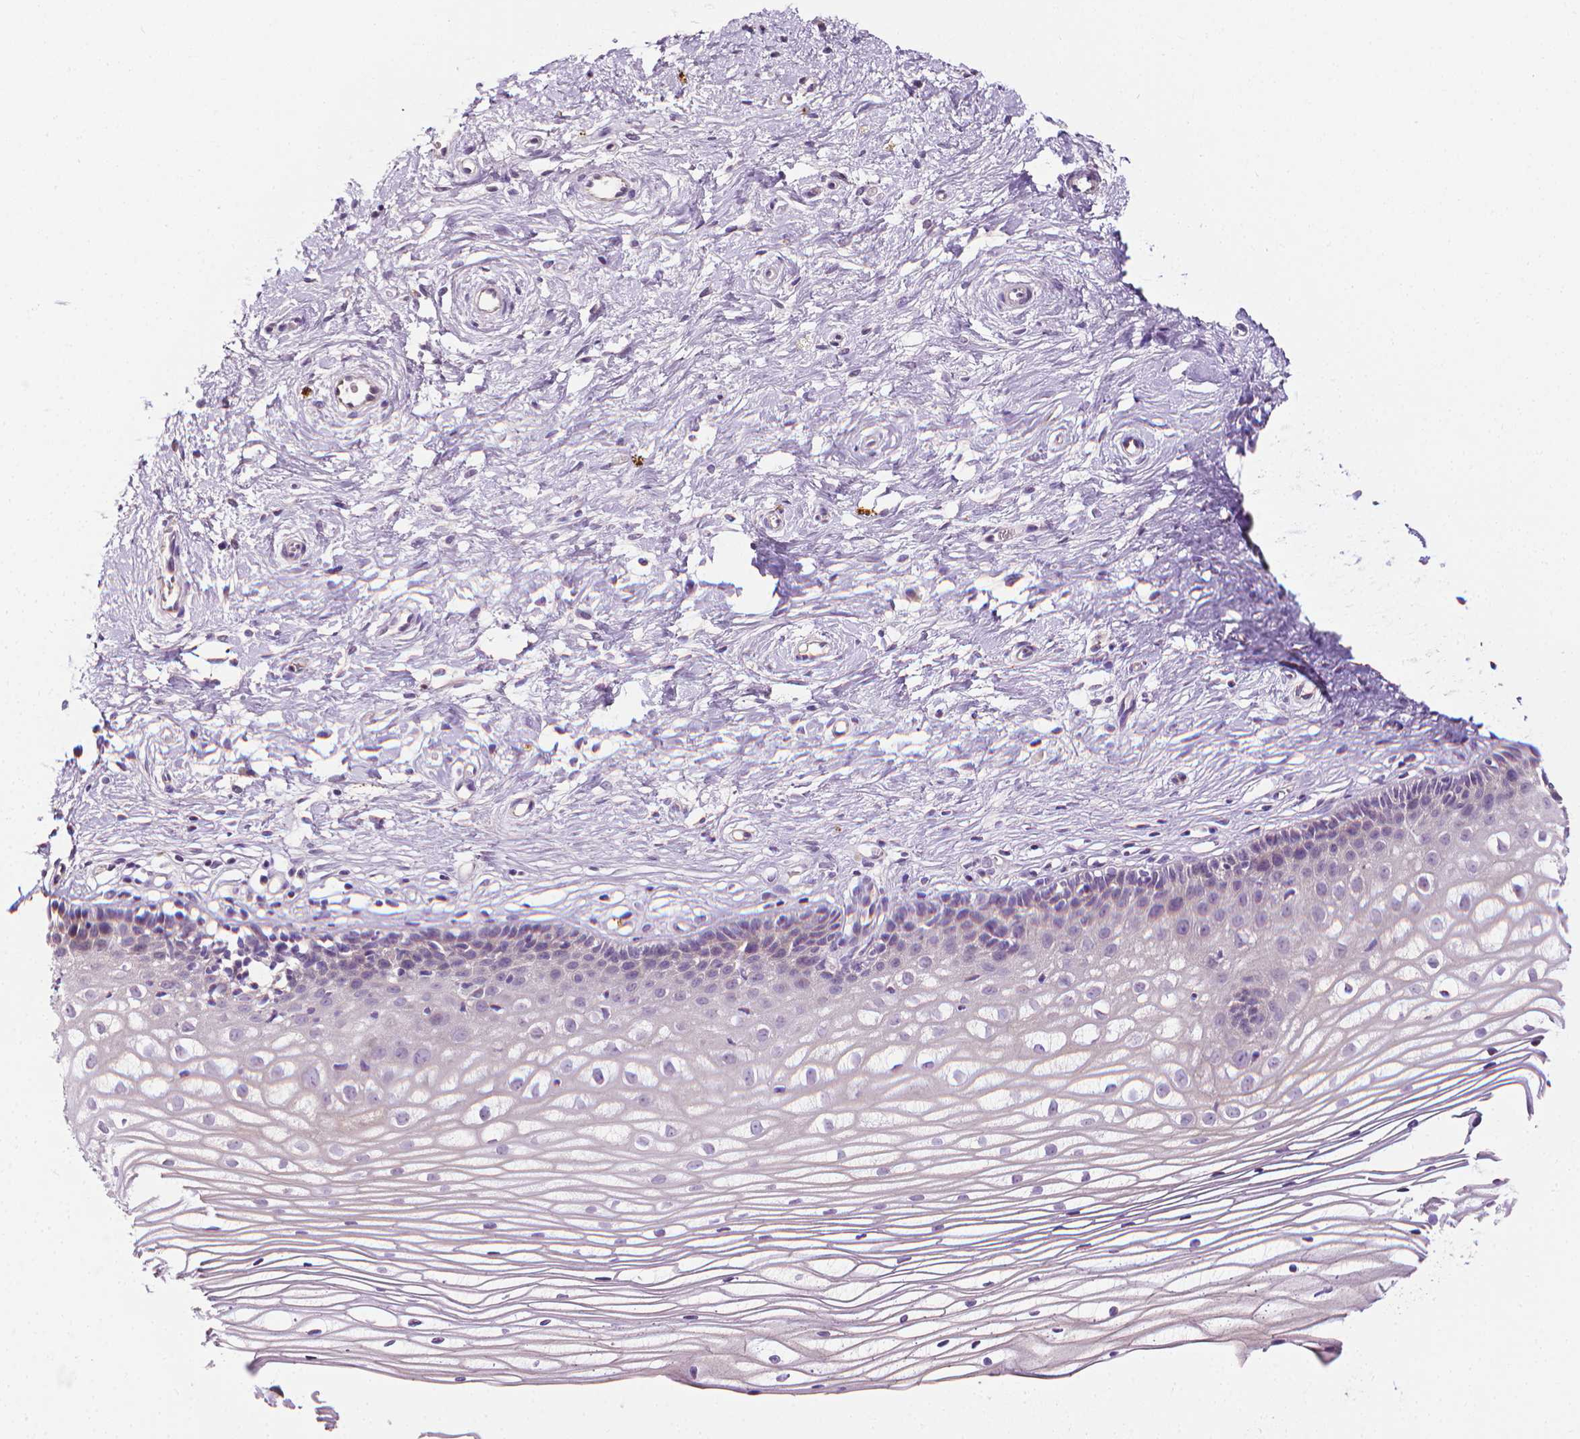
{"staining": {"intensity": "negative", "quantity": "none", "location": "none"}, "tissue": "cervix", "cell_type": "Glandular cells", "image_type": "normal", "snomed": [{"axis": "morphology", "description": "Normal tissue, NOS"}, {"axis": "topography", "description": "Cervix"}], "caption": "Immunohistochemistry micrograph of benign cervix: cervix stained with DAB displays no significant protein positivity in glandular cells.", "gene": "MCOLN3", "patient": {"sex": "female", "age": 40}}